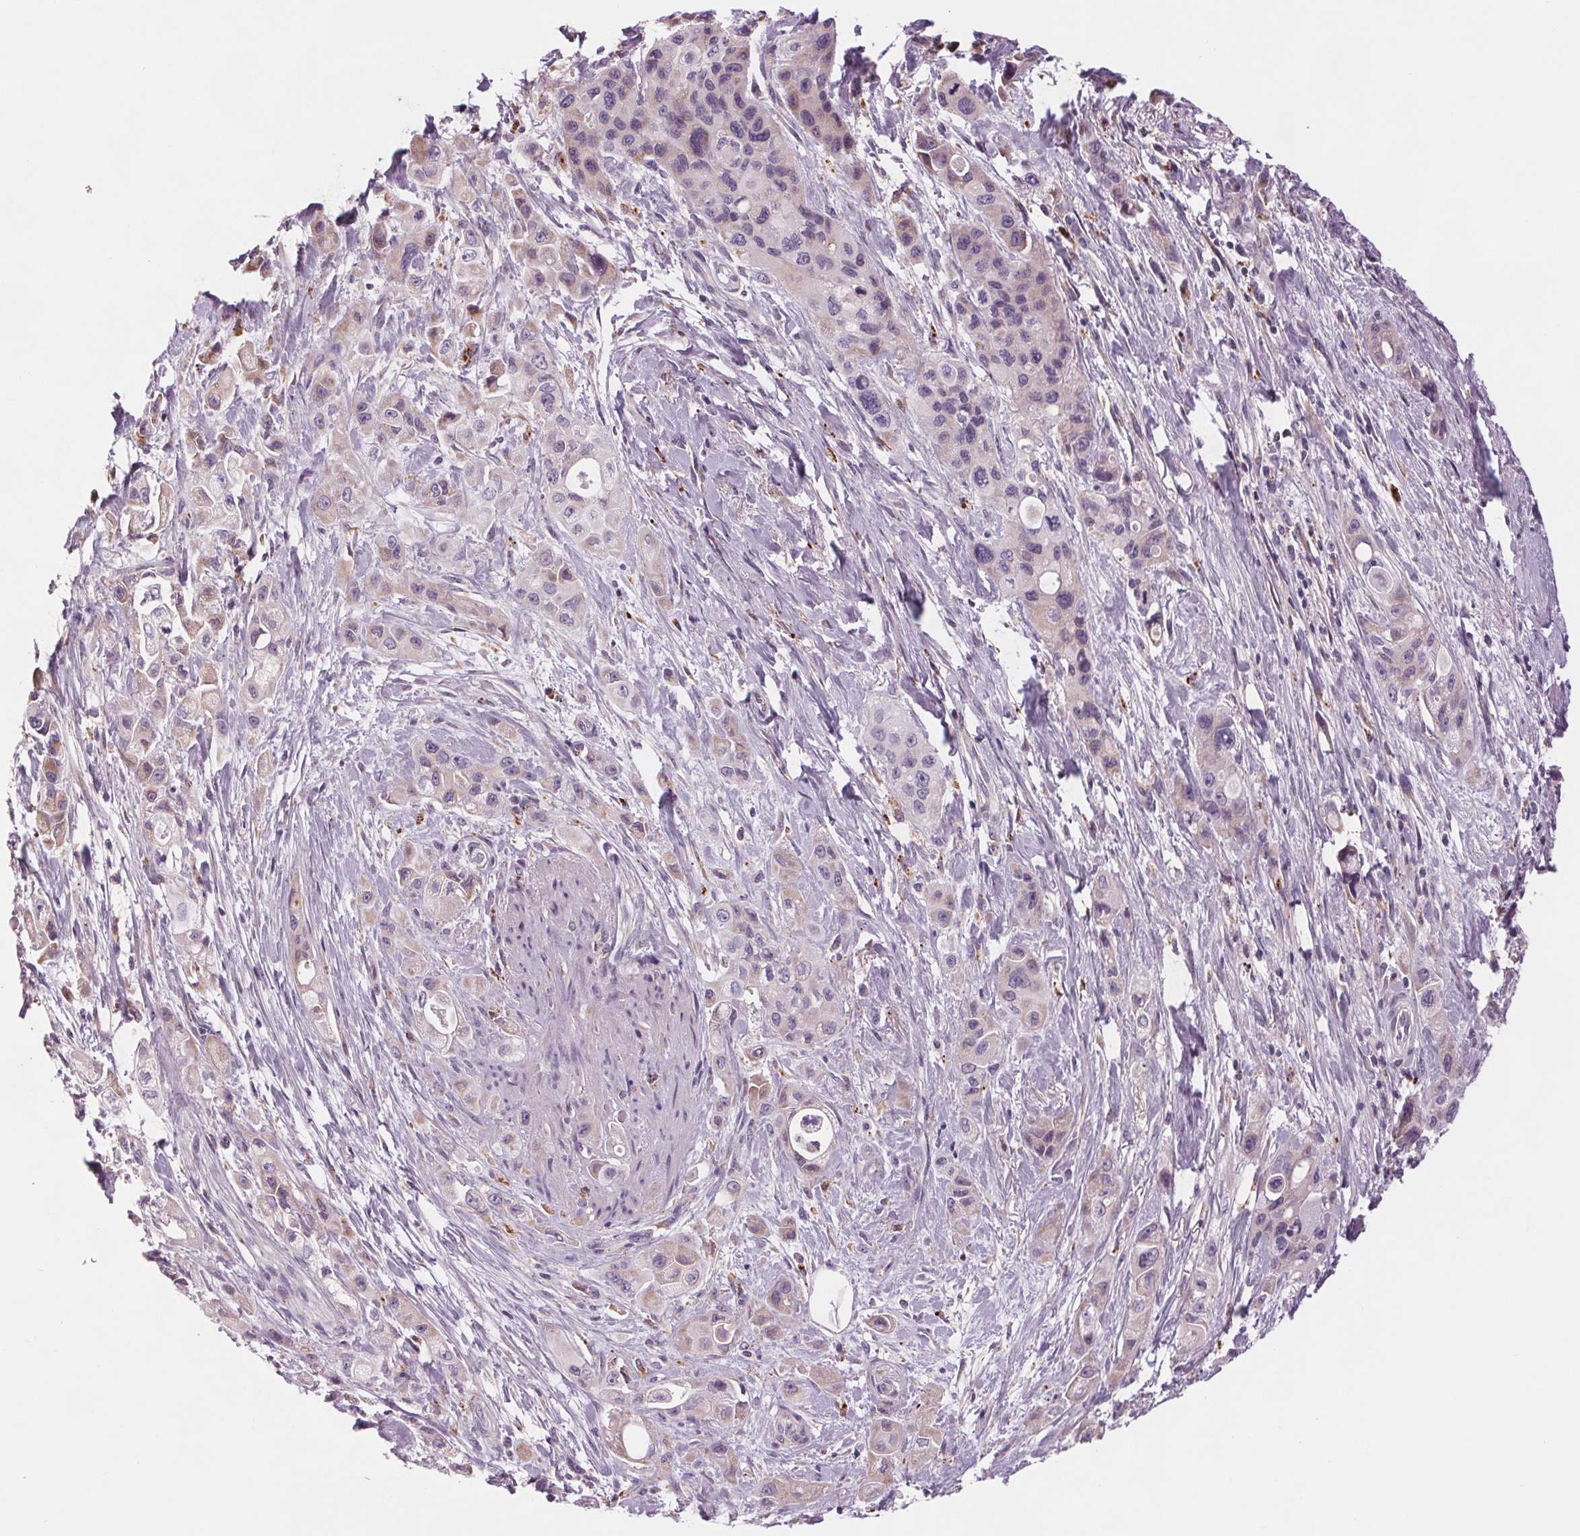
{"staining": {"intensity": "weak", "quantity": "<25%", "location": "cytoplasmic/membranous"}, "tissue": "pancreatic cancer", "cell_type": "Tumor cells", "image_type": "cancer", "snomed": [{"axis": "morphology", "description": "Adenocarcinoma, NOS"}, {"axis": "topography", "description": "Pancreas"}], "caption": "DAB (3,3'-diaminobenzidine) immunohistochemical staining of human pancreatic cancer (adenocarcinoma) demonstrates no significant staining in tumor cells. (DAB immunohistochemistry visualized using brightfield microscopy, high magnification).", "gene": "SAMD5", "patient": {"sex": "female", "age": 66}}